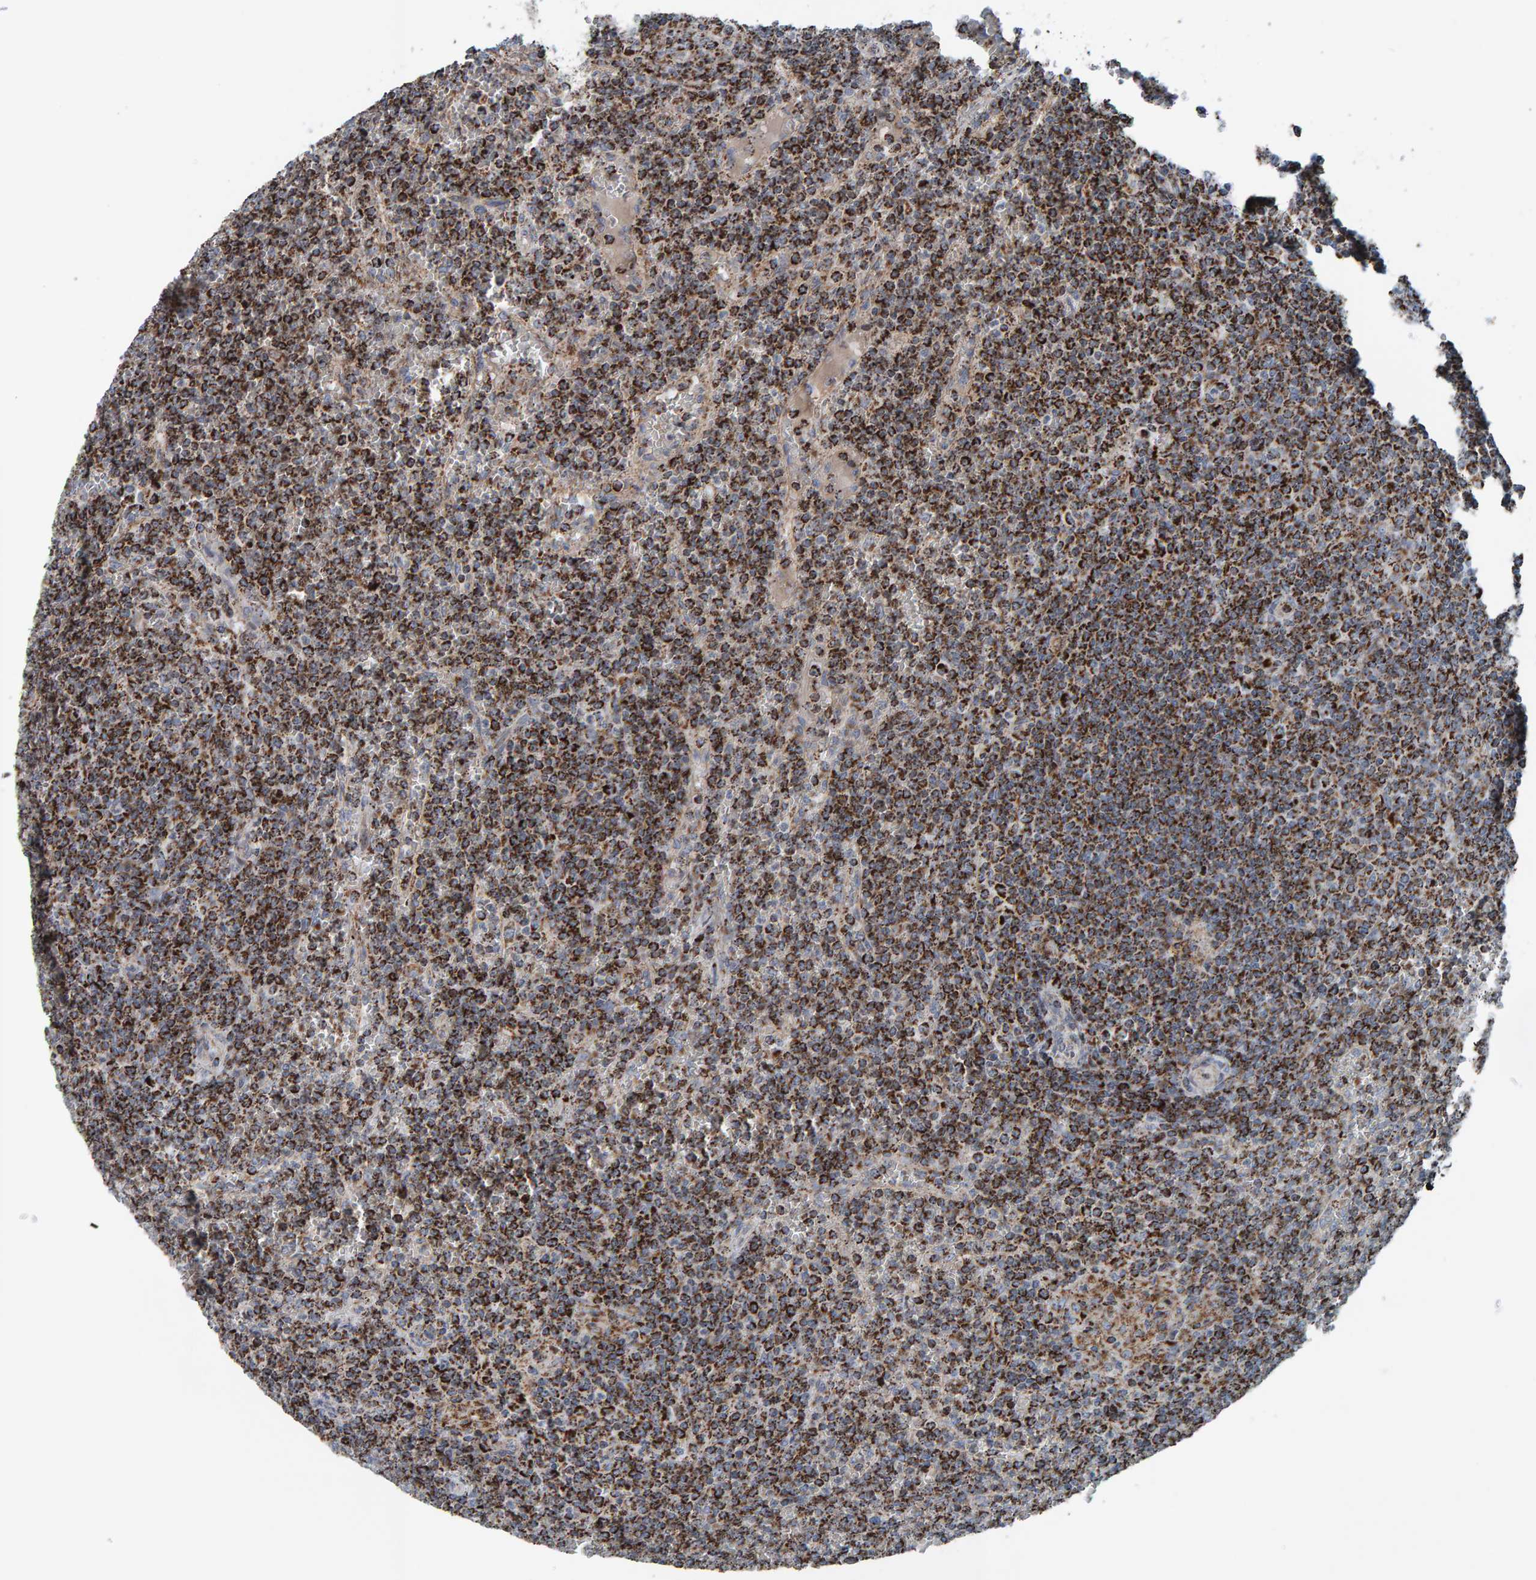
{"staining": {"intensity": "strong", "quantity": ">75%", "location": "cytoplasmic/membranous"}, "tissue": "lymphoma", "cell_type": "Tumor cells", "image_type": "cancer", "snomed": [{"axis": "morphology", "description": "Malignant lymphoma, non-Hodgkin's type, Low grade"}, {"axis": "topography", "description": "Spleen"}], "caption": "Tumor cells demonstrate high levels of strong cytoplasmic/membranous positivity in about >75% of cells in human malignant lymphoma, non-Hodgkin's type (low-grade).", "gene": "ZNF48", "patient": {"sex": "female", "age": 19}}